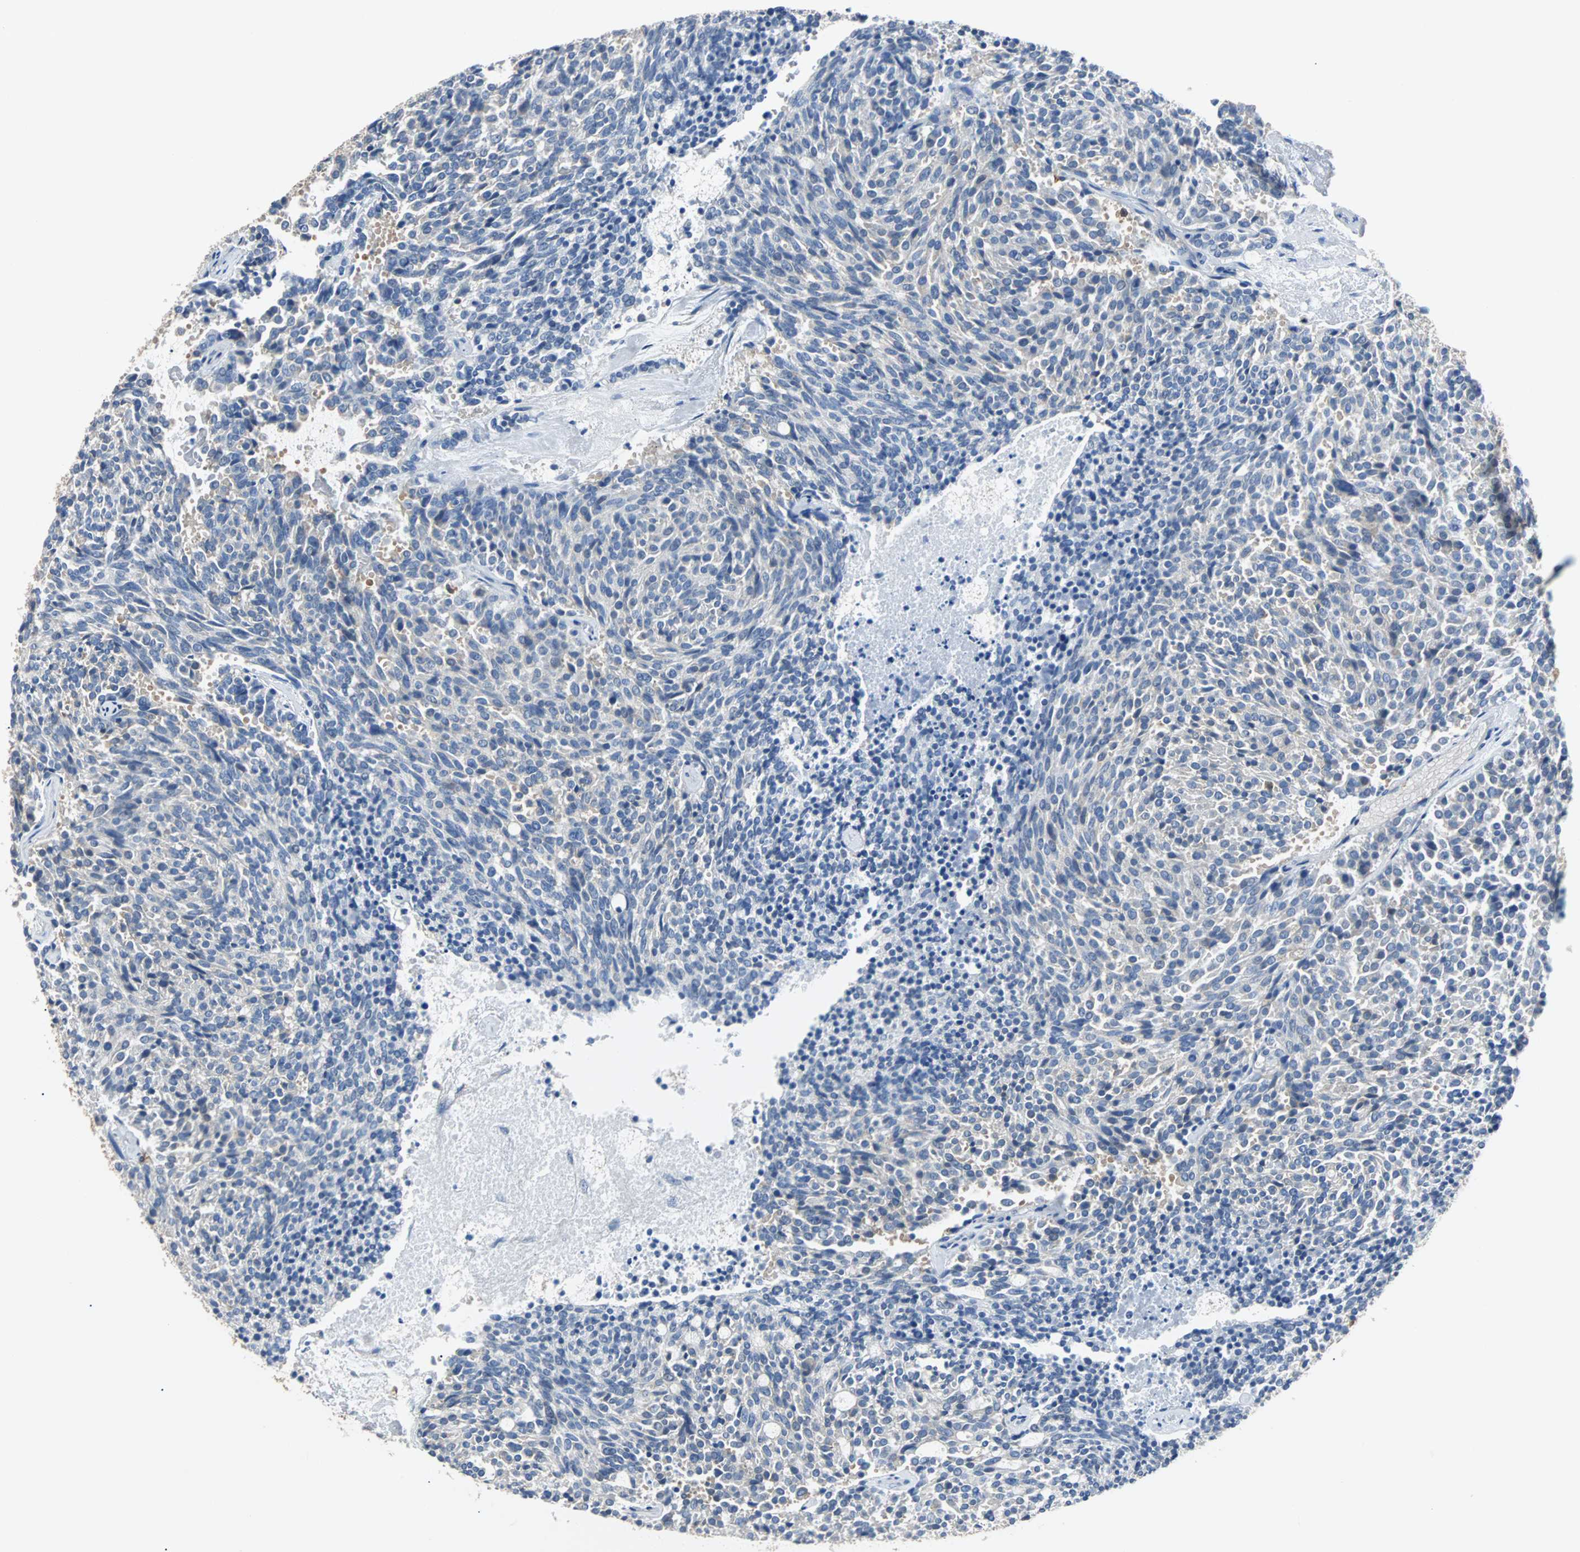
{"staining": {"intensity": "negative", "quantity": "none", "location": "none"}, "tissue": "carcinoid", "cell_type": "Tumor cells", "image_type": "cancer", "snomed": [{"axis": "morphology", "description": "Carcinoid, malignant, NOS"}, {"axis": "topography", "description": "Pancreas"}], "caption": "The micrograph exhibits no significant staining in tumor cells of malignant carcinoid.", "gene": "TSC22D4", "patient": {"sex": "female", "age": 54}}